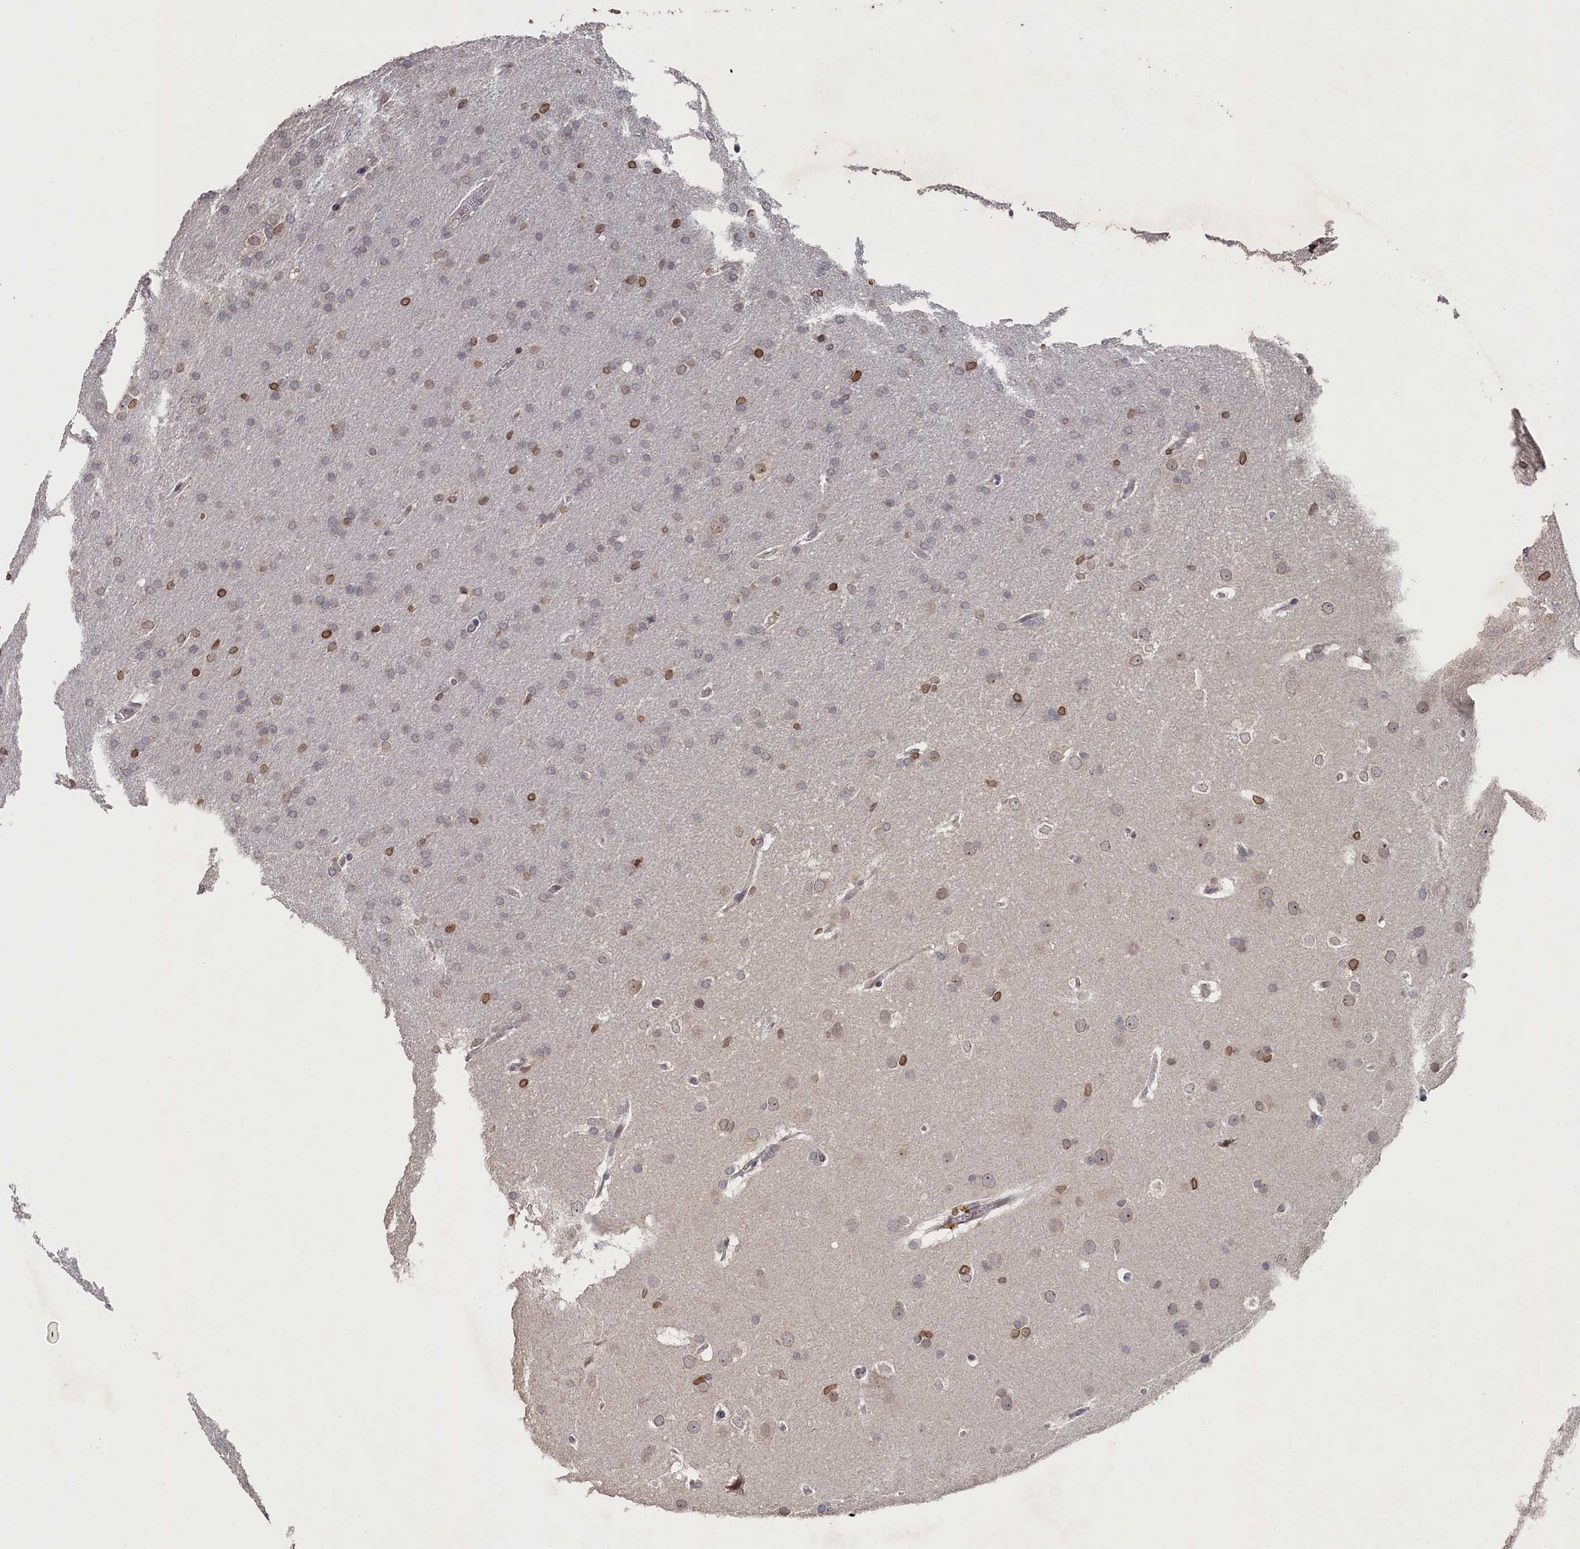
{"staining": {"intensity": "negative", "quantity": "none", "location": "none"}, "tissue": "glioma", "cell_type": "Tumor cells", "image_type": "cancer", "snomed": [{"axis": "morphology", "description": "Glioma, malignant, Low grade"}, {"axis": "topography", "description": "Brain"}], "caption": "Tumor cells are negative for protein expression in human glioma. Nuclei are stained in blue.", "gene": "ANKEF1", "patient": {"sex": "female", "age": 32}}